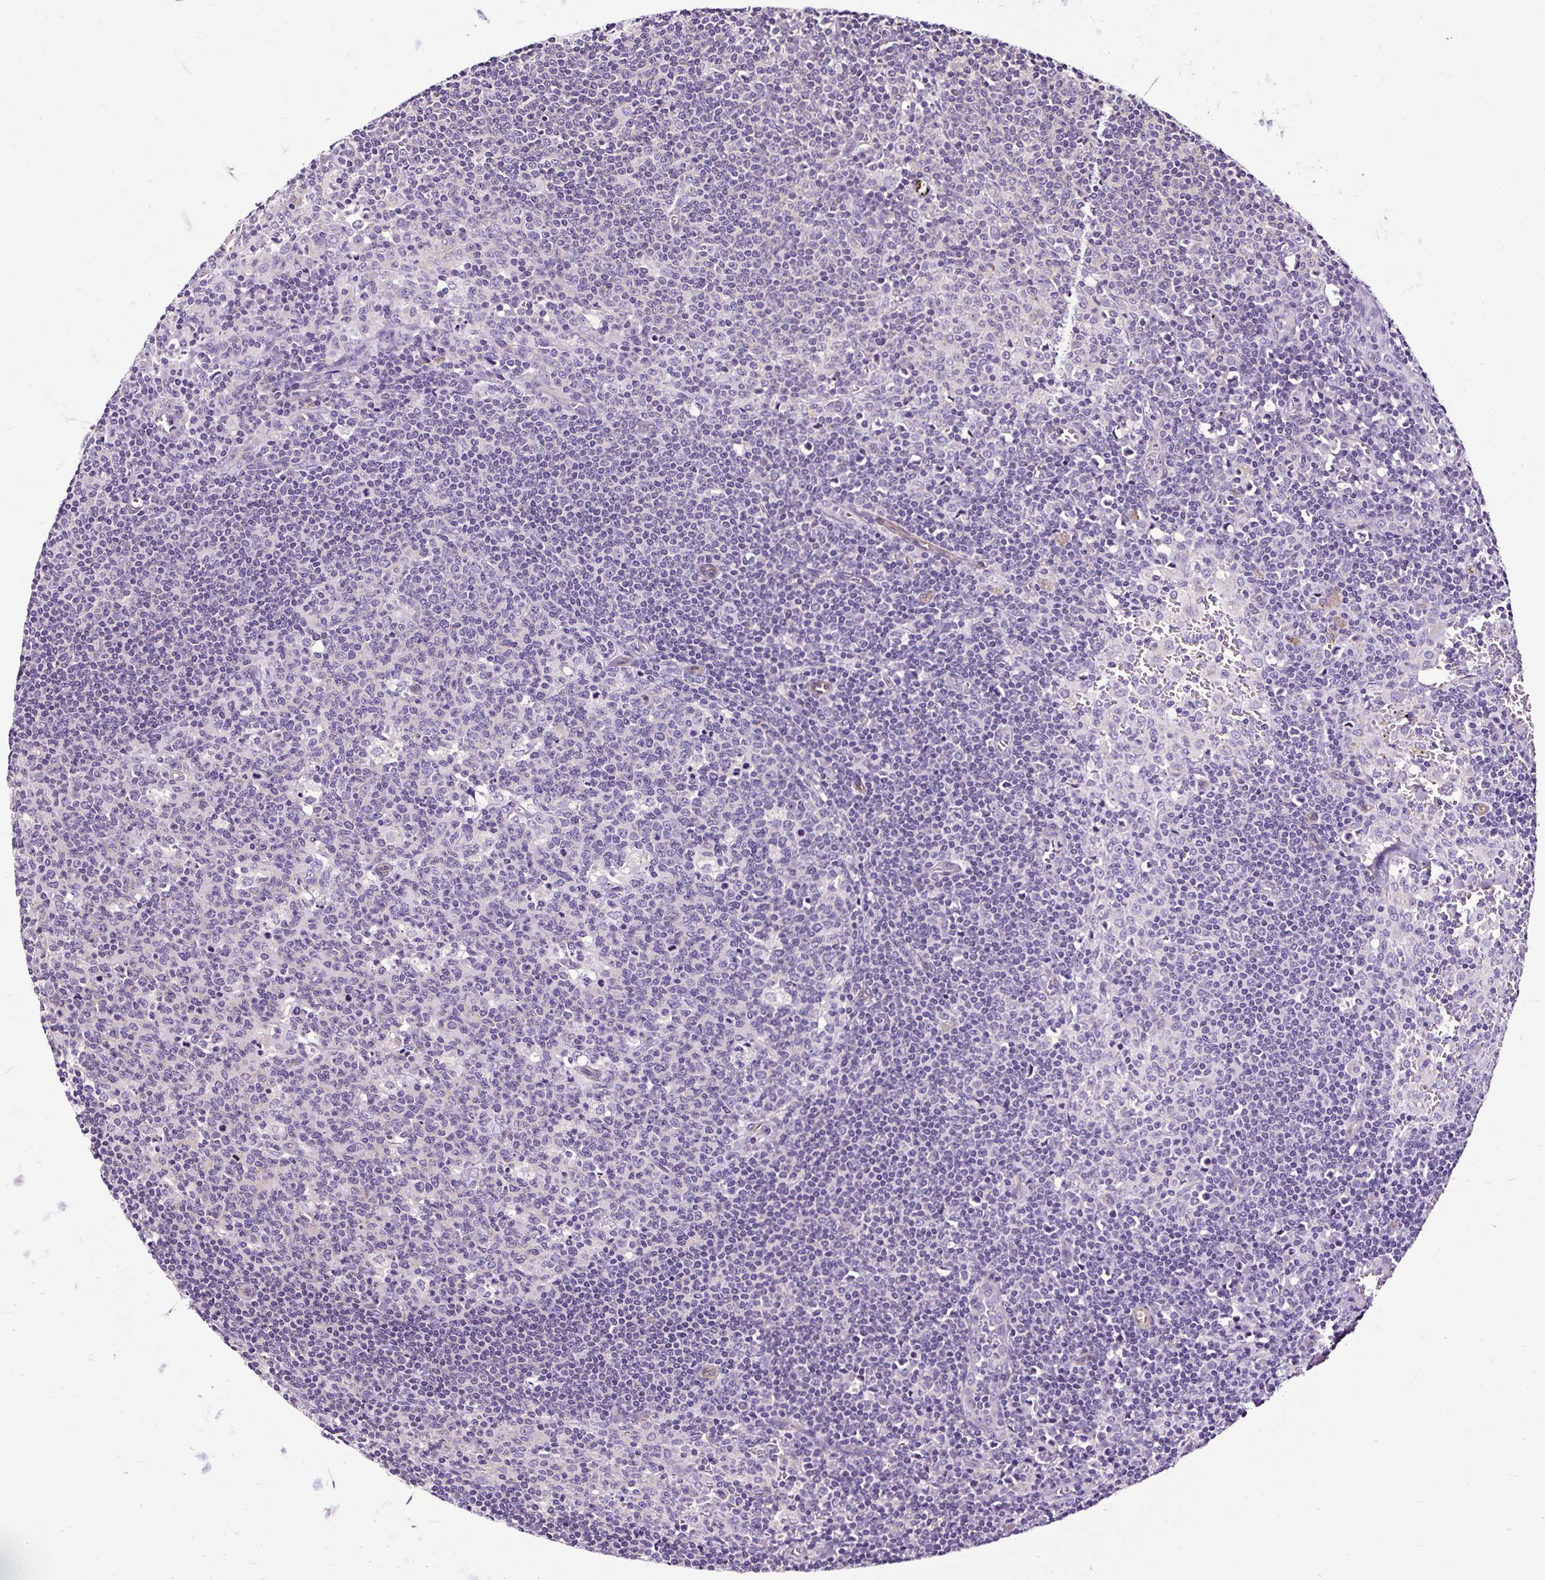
{"staining": {"intensity": "negative", "quantity": "none", "location": "none"}, "tissue": "lymph node", "cell_type": "Germinal center cells", "image_type": "normal", "snomed": [{"axis": "morphology", "description": "Normal tissue, NOS"}, {"axis": "topography", "description": "Lymph node"}], "caption": "An IHC photomicrograph of benign lymph node is shown. There is no staining in germinal center cells of lymph node. The staining was performed using DAB to visualize the protein expression in brown, while the nuclei were stained in blue with hematoxylin (Magnification: 20x).", "gene": "SLC7A8", "patient": {"sex": "female", "age": 45}}